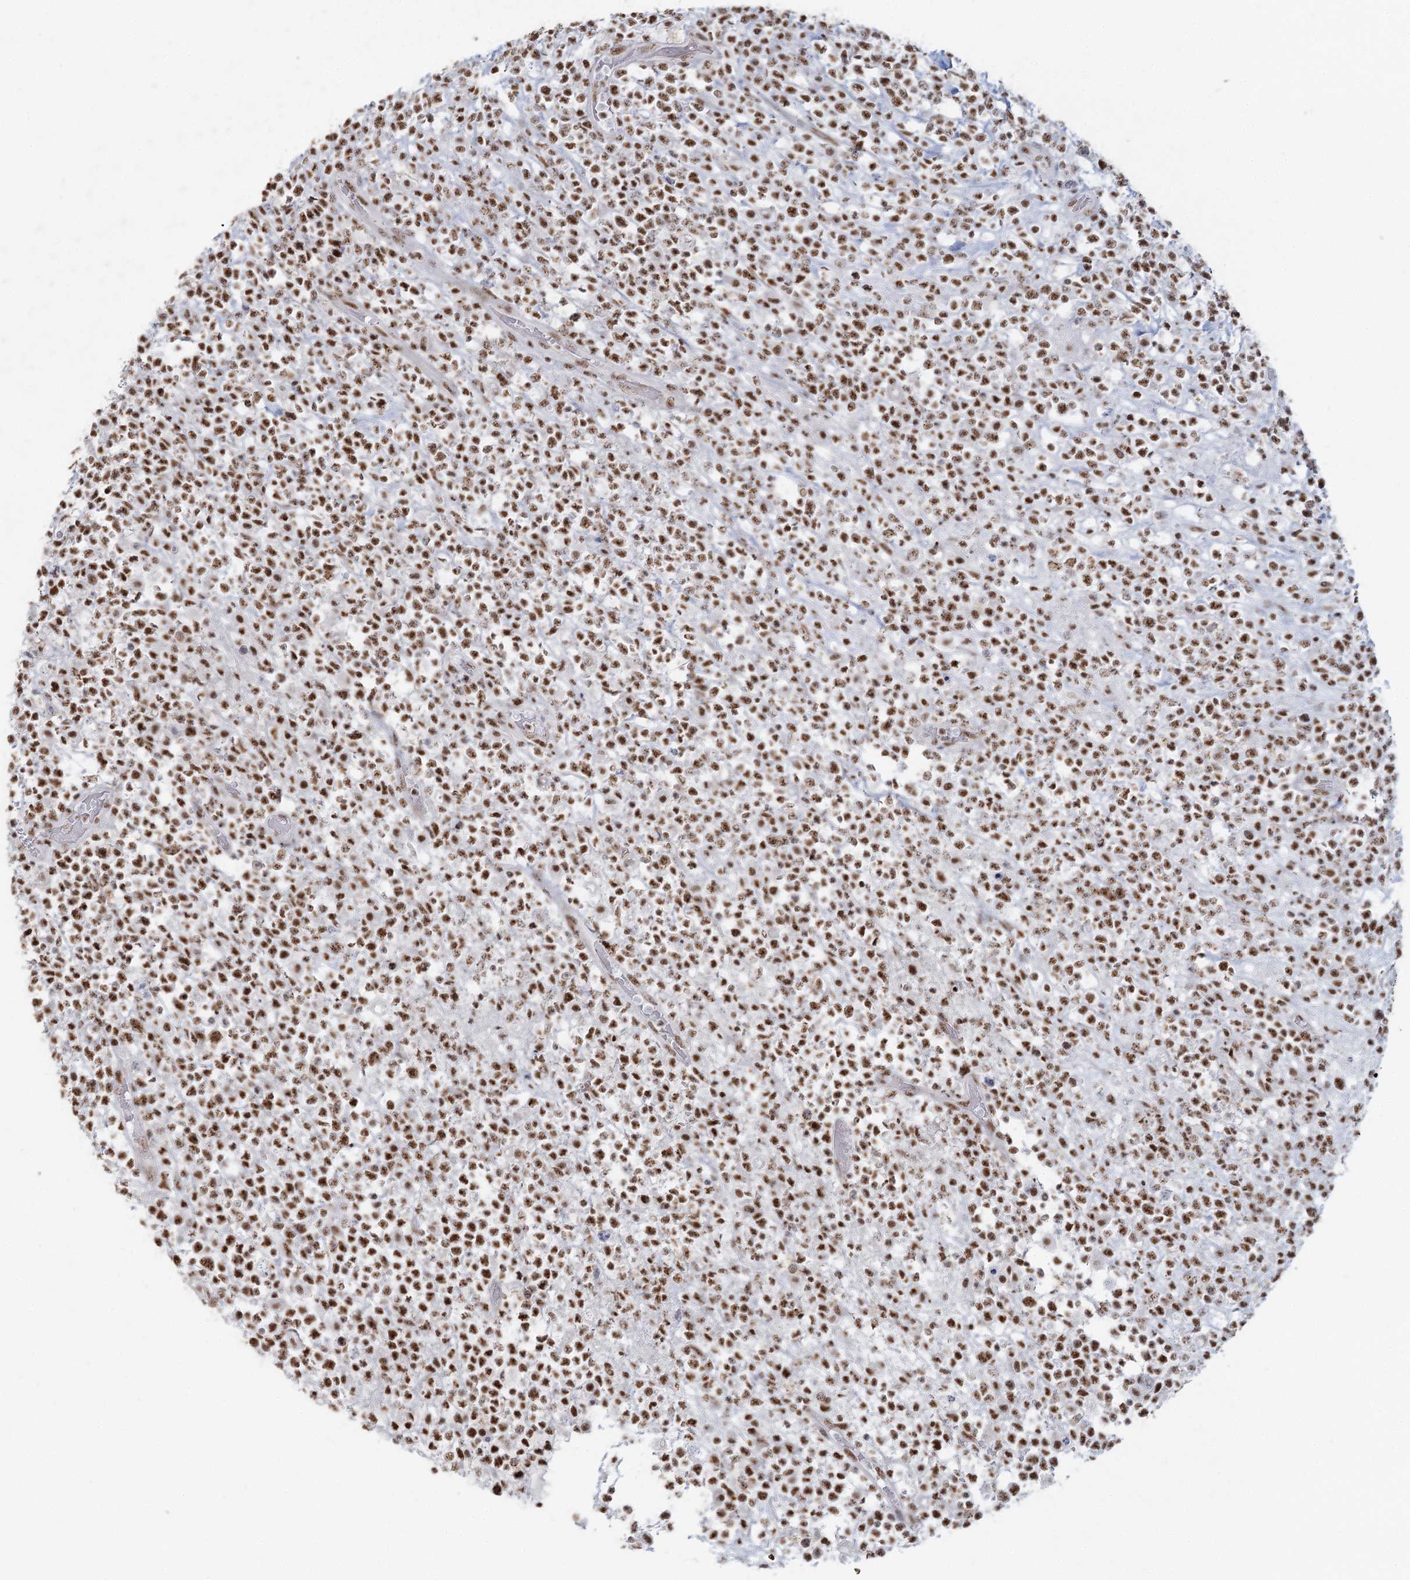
{"staining": {"intensity": "strong", "quantity": ">75%", "location": "nuclear"}, "tissue": "lymphoma", "cell_type": "Tumor cells", "image_type": "cancer", "snomed": [{"axis": "morphology", "description": "Malignant lymphoma, non-Hodgkin's type, High grade"}, {"axis": "topography", "description": "Colon"}], "caption": "Brown immunohistochemical staining in lymphoma demonstrates strong nuclear staining in about >75% of tumor cells.", "gene": "U2SURP", "patient": {"sex": "female", "age": 53}}